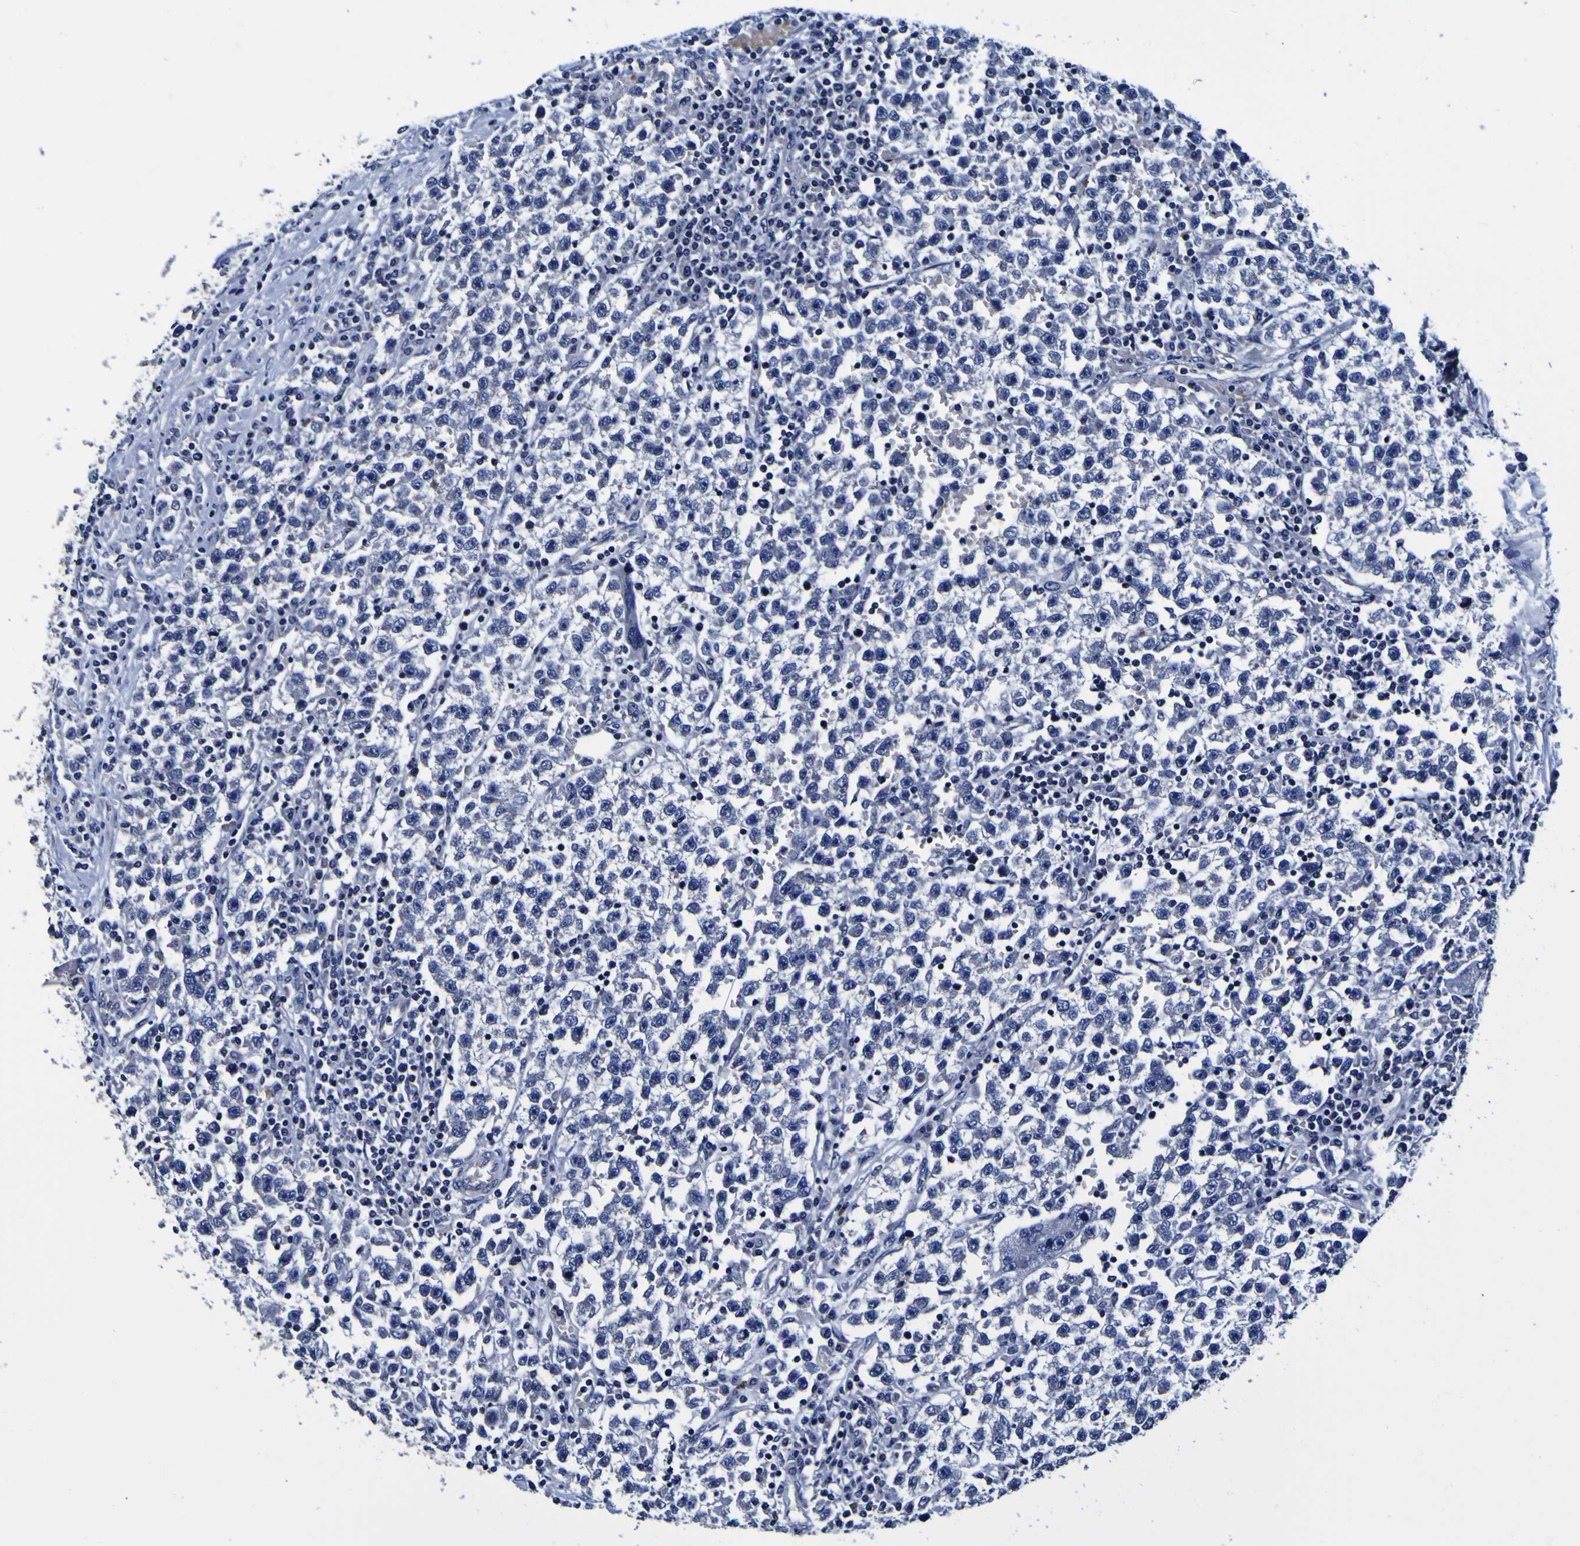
{"staining": {"intensity": "negative", "quantity": "none", "location": "none"}, "tissue": "testis cancer", "cell_type": "Tumor cells", "image_type": "cancer", "snomed": [{"axis": "morphology", "description": "Seminoma, NOS"}, {"axis": "topography", "description": "Testis"}], "caption": "A histopathology image of testis seminoma stained for a protein reveals no brown staining in tumor cells.", "gene": "PDLIM4", "patient": {"sex": "male", "age": 22}}